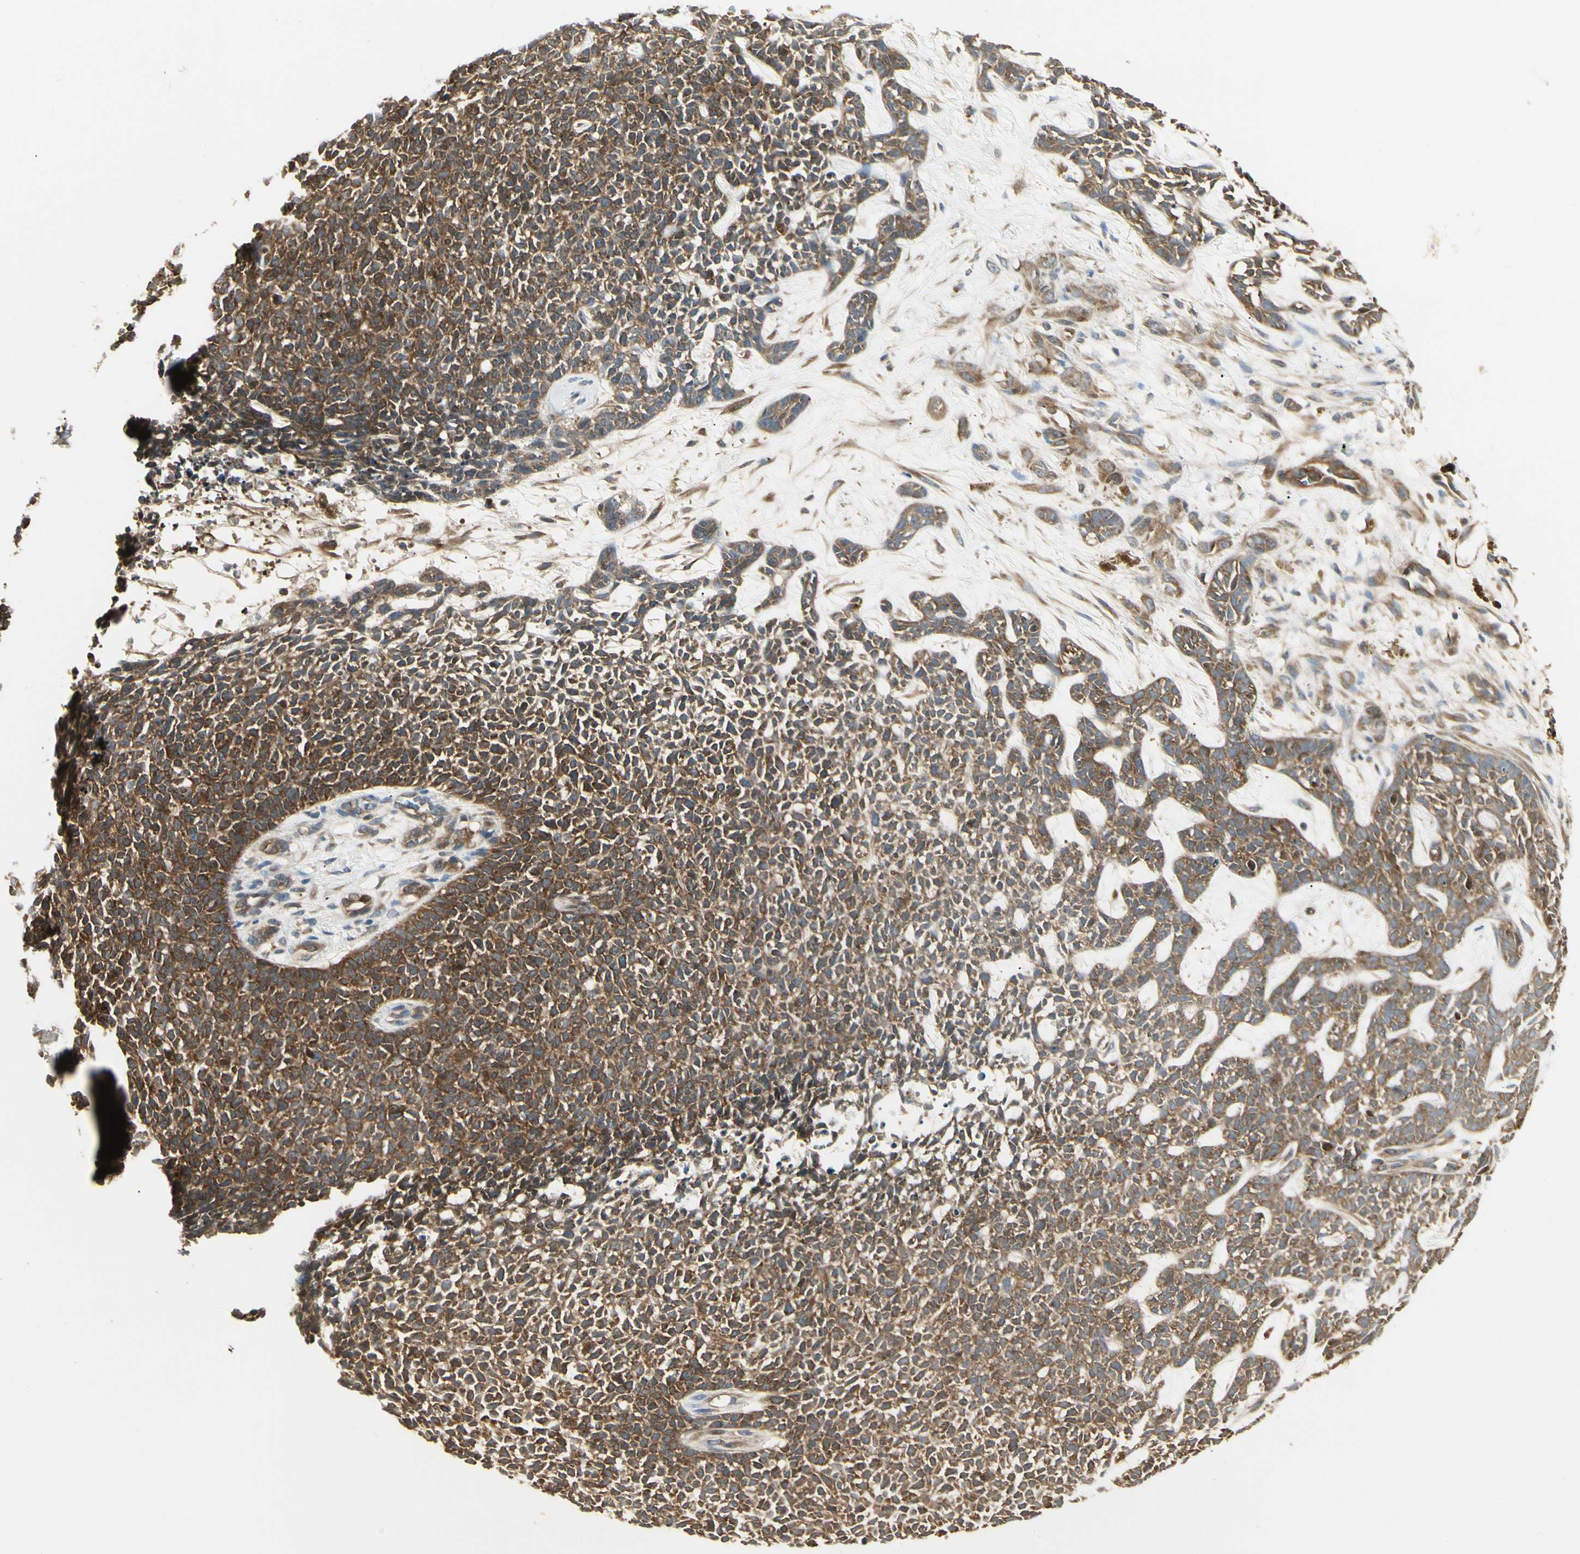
{"staining": {"intensity": "strong", "quantity": ">75%", "location": "cytoplasmic/membranous"}, "tissue": "skin cancer", "cell_type": "Tumor cells", "image_type": "cancer", "snomed": [{"axis": "morphology", "description": "Basal cell carcinoma"}, {"axis": "topography", "description": "Skin"}], "caption": "IHC (DAB) staining of human basal cell carcinoma (skin) reveals strong cytoplasmic/membranous protein expression in about >75% of tumor cells. (Stains: DAB in brown, nuclei in blue, Microscopy: brightfield microscopy at high magnification).", "gene": "NME1-NME2", "patient": {"sex": "female", "age": 84}}